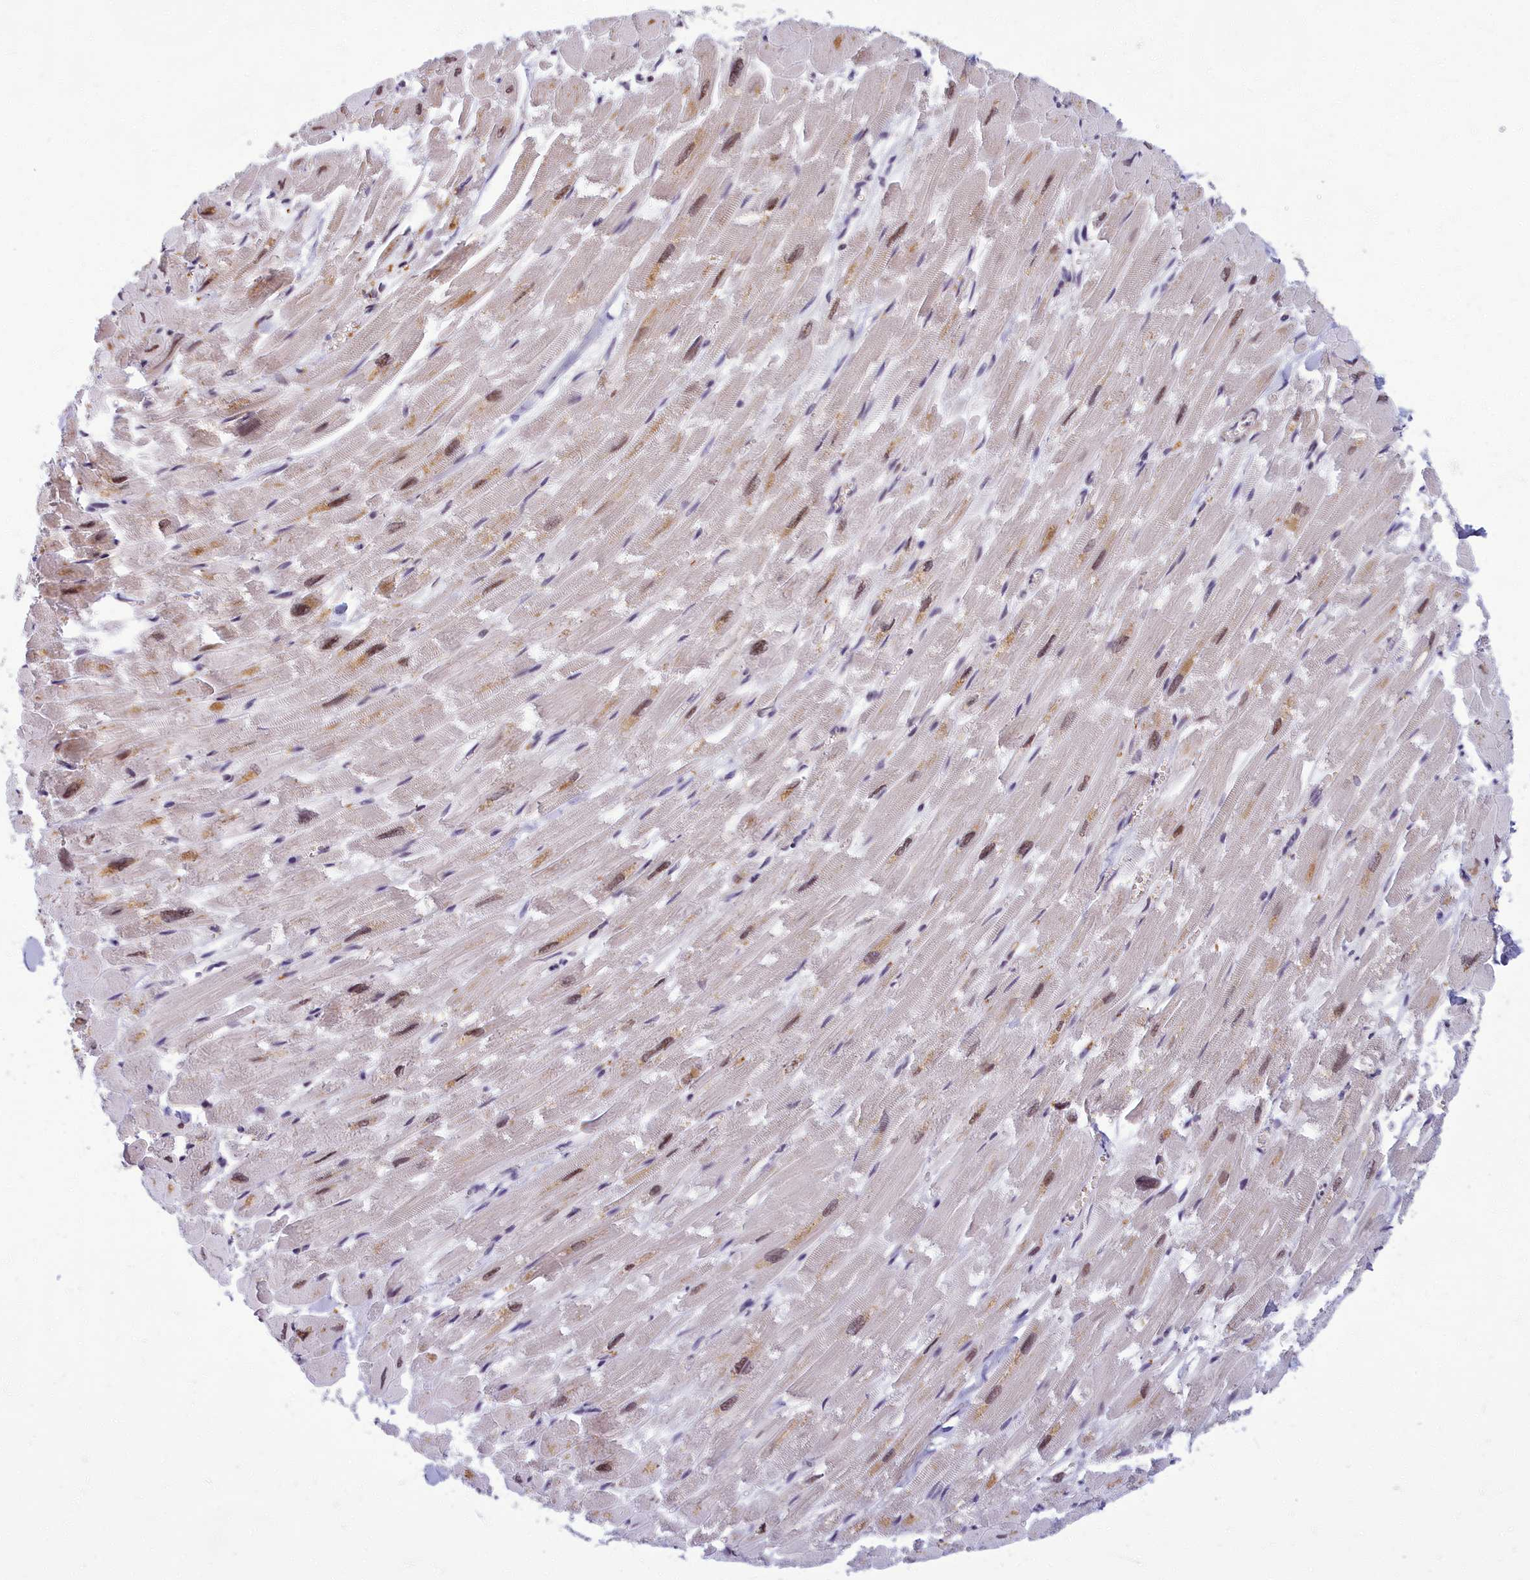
{"staining": {"intensity": "moderate", "quantity": "25%-75%", "location": "cytoplasmic/membranous,nuclear"}, "tissue": "heart muscle", "cell_type": "Cardiomyocytes", "image_type": "normal", "snomed": [{"axis": "morphology", "description": "Normal tissue, NOS"}, {"axis": "topography", "description": "Heart"}], "caption": "DAB (3,3'-diaminobenzidine) immunohistochemical staining of normal human heart muscle displays moderate cytoplasmic/membranous,nuclear protein expression in approximately 25%-75% of cardiomyocytes. (Brightfield microscopy of DAB IHC at high magnification).", "gene": "EARS2", "patient": {"sex": "male", "age": 54}}